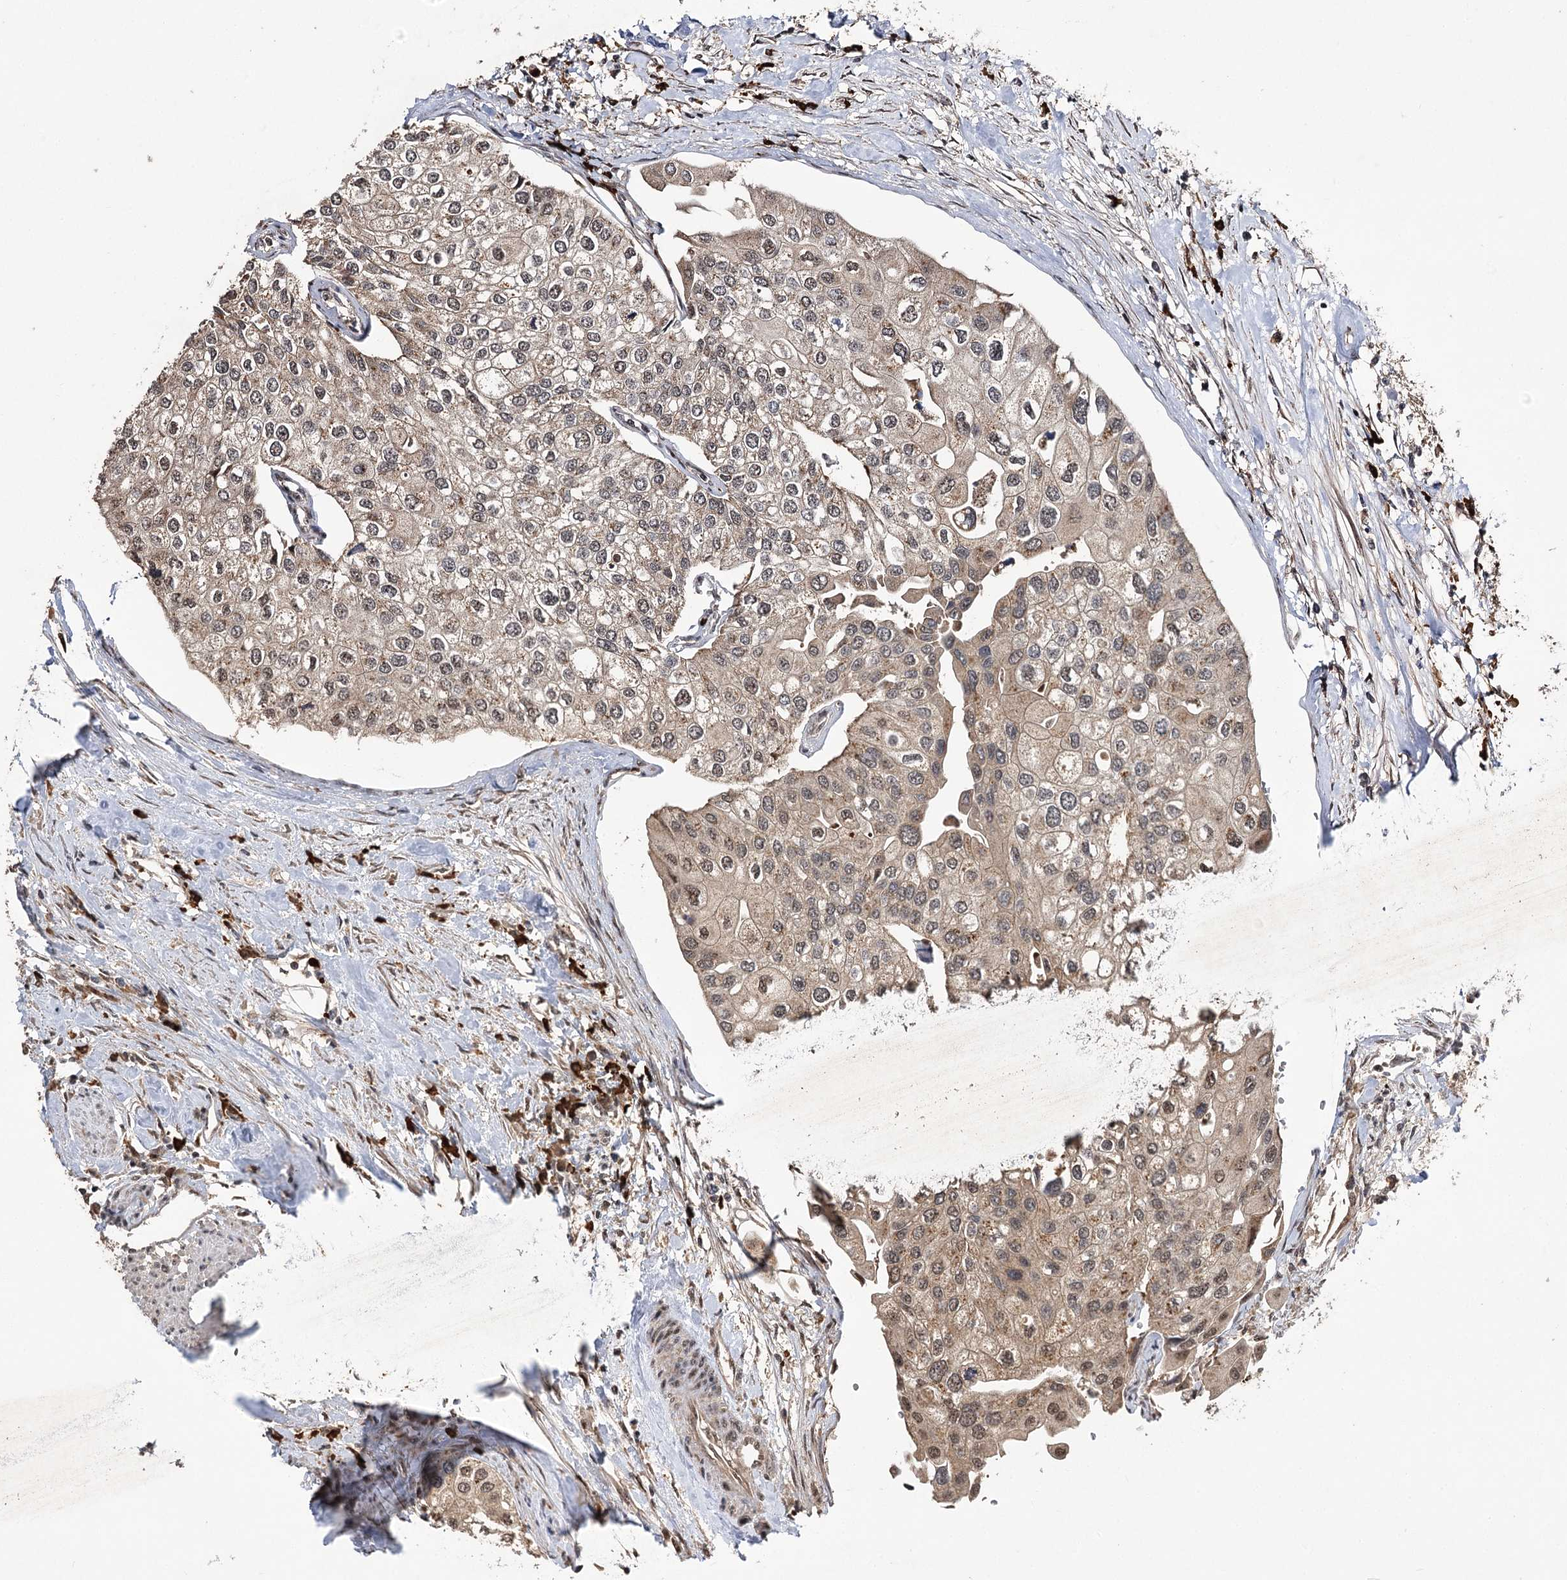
{"staining": {"intensity": "weak", "quantity": ">75%", "location": "cytoplasmic/membranous"}, "tissue": "urothelial cancer", "cell_type": "Tumor cells", "image_type": "cancer", "snomed": [{"axis": "morphology", "description": "Urothelial carcinoma, High grade"}, {"axis": "topography", "description": "Urinary bladder"}], "caption": "Protein analysis of urothelial carcinoma (high-grade) tissue exhibits weak cytoplasmic/membranous expression in approximately >75% of tumor cells.", "gene": "PYROXD1", "patient": {"sex": "male", "age": 64}}